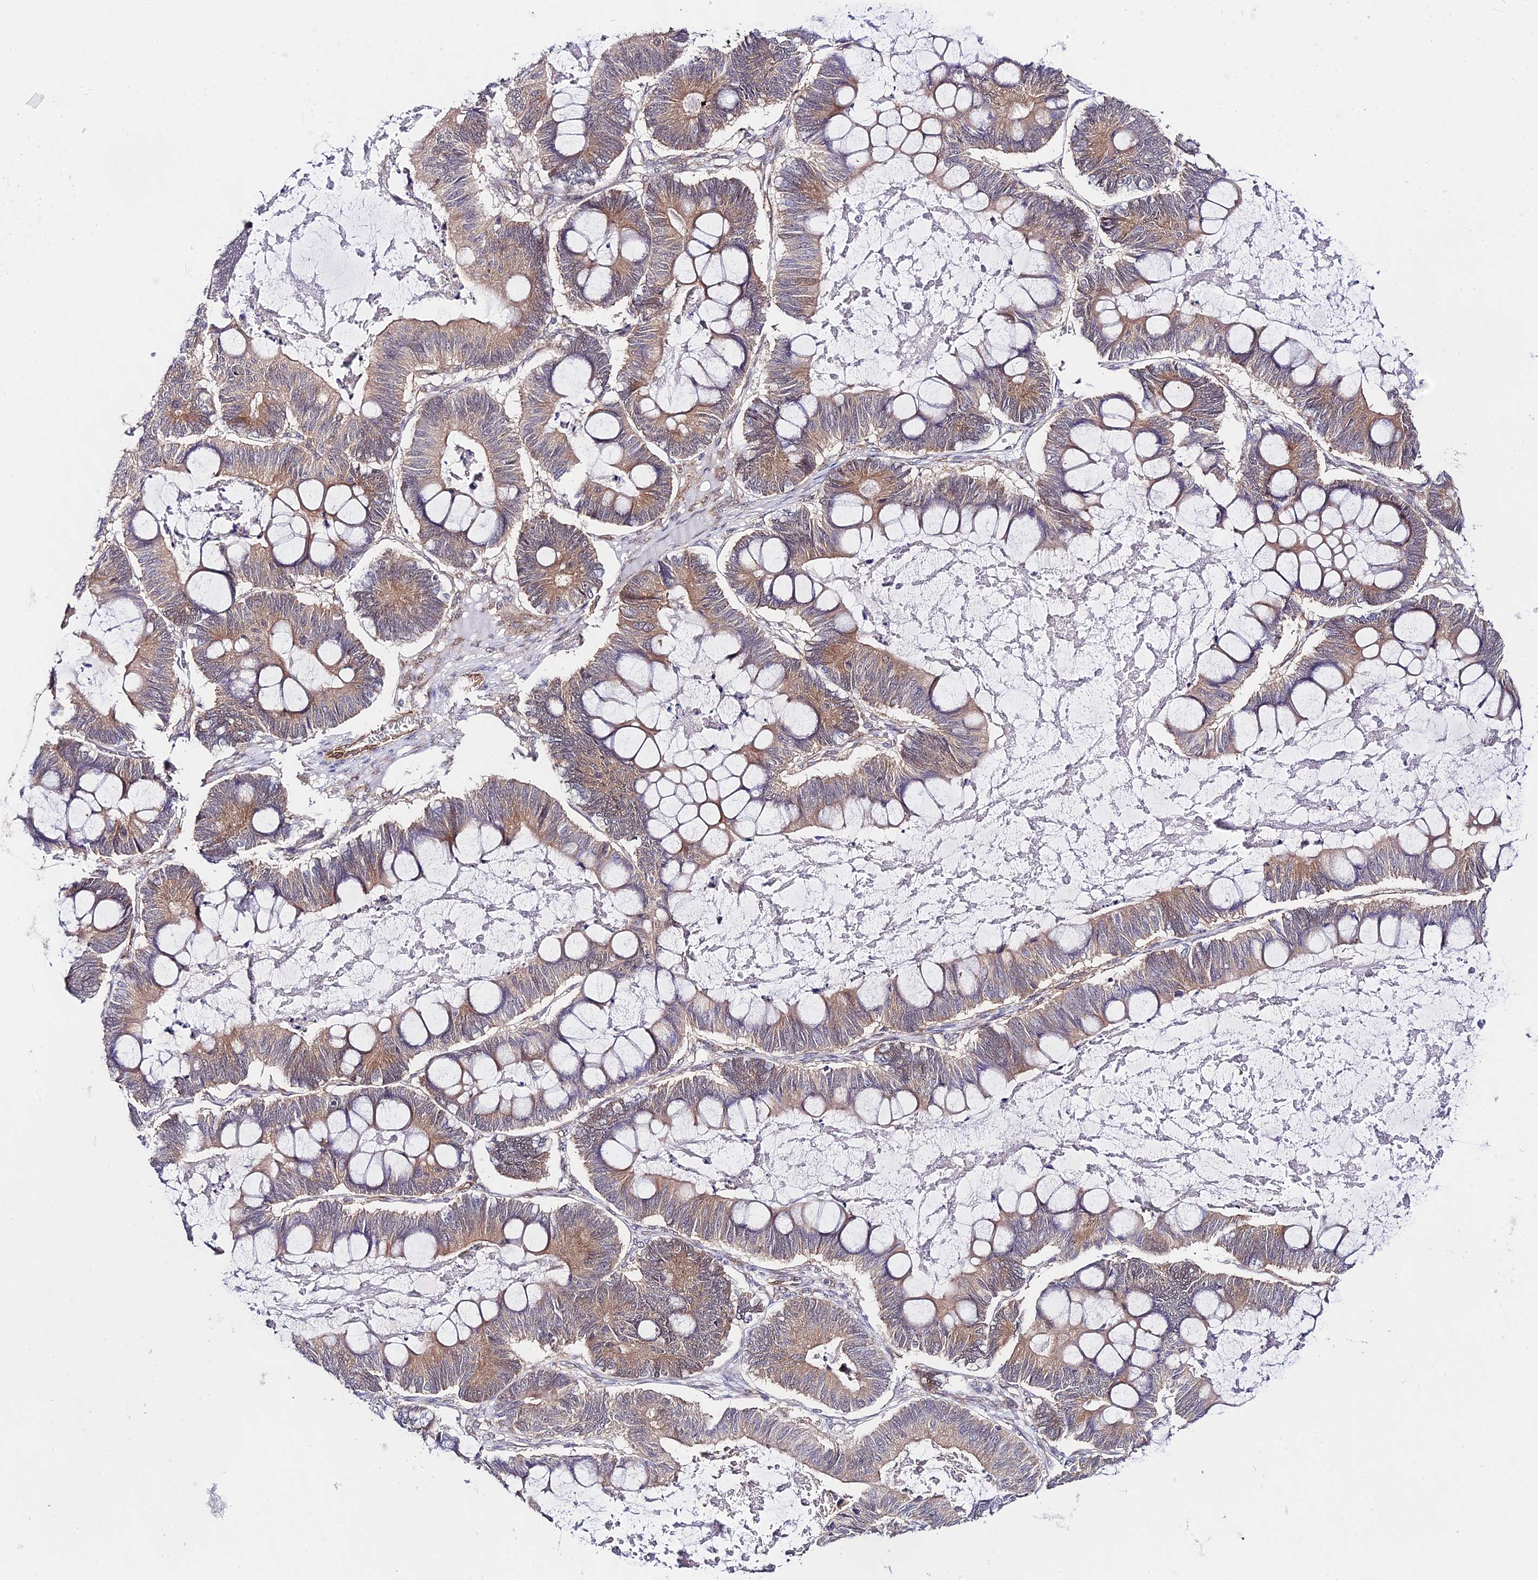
{"staining": {"intensity": "moderate", "quantity": "25%-75%", "location": "cytoplasmic/membranous"}, "tissue": "ovarian cancer", "cell_type": "Tumor cells", "image_type": "cancer", "snomed": [{"axis": "morphology", "description": "Cystadenocarcinoma, mucinous, NOS"}, {"axis": "topography", "description": "Ovary"}], "caption": "Ovarian cancer tissue reveals moderate cytoplasmic/membranous positivity in approximately 25%-75% of tumor cells, visualized by immunohistochemistry.", "gene": "PPP2R2C", "patient": {"sex": "female", "age": 61}}